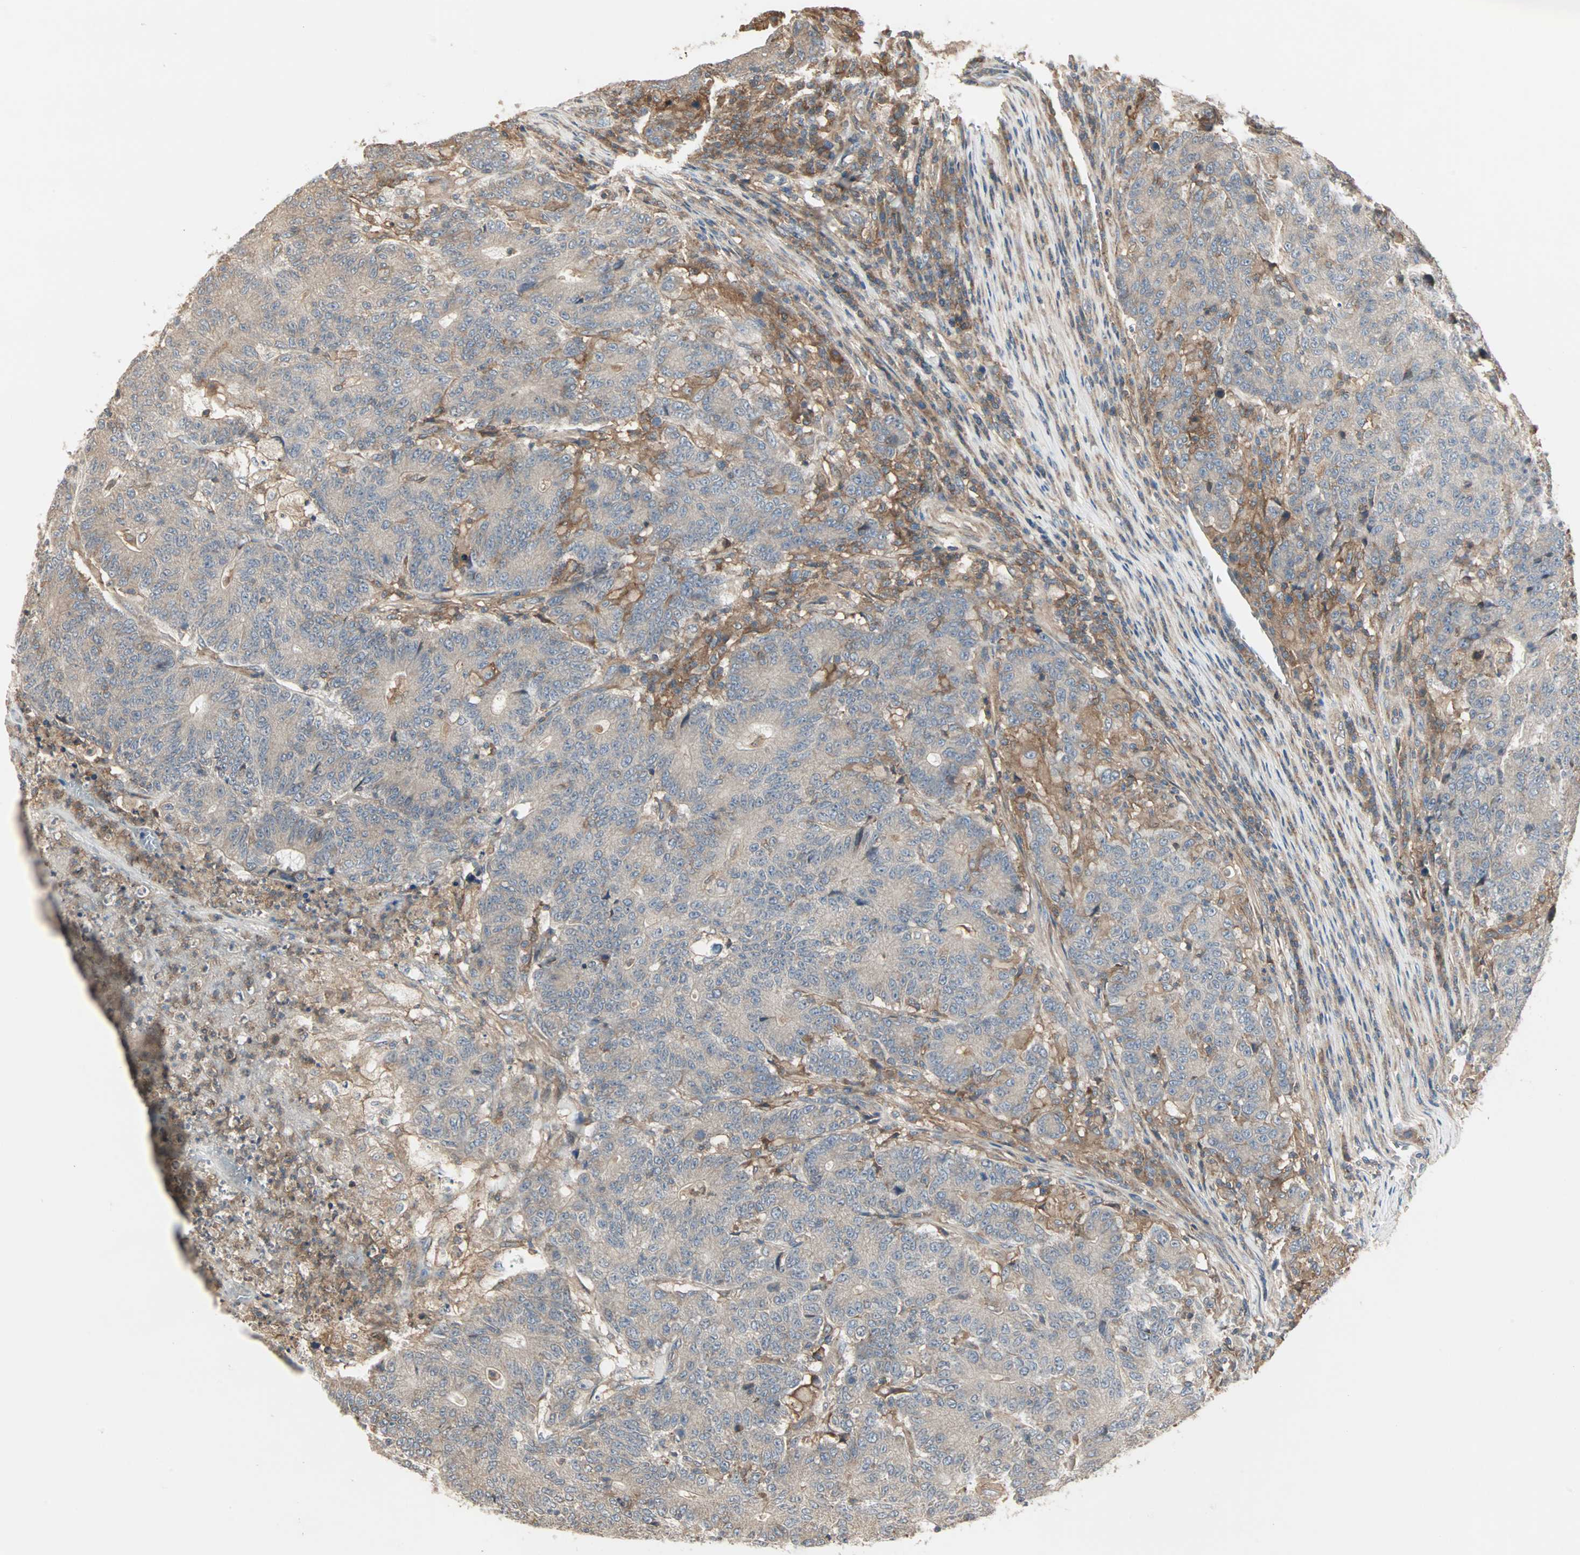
{"staining": {"intensity": "weak", "quantity": ">75%", "location": "cytoplasmic/membranous"}, "tissue": "colorectal cancer", "cell_type": "Tumor cells", "image_type": "cancer", "snomed": [{"axis": "morphology", "description": "Normal tissue, NOS"}, {"axis": "morphology", "description": "Adenocarcinoma, NOS"}, {"axis": "topography", "description": "Colon"}], "caption": "Brown immunohistochemical staining in colorectal cancer (adenocarcinoma) reveals weak cytoplasmic/membranous expression in about >75% of tumor cells.", "gene": "GNAI2", "patient": {"sex": "female", "age": 75}}